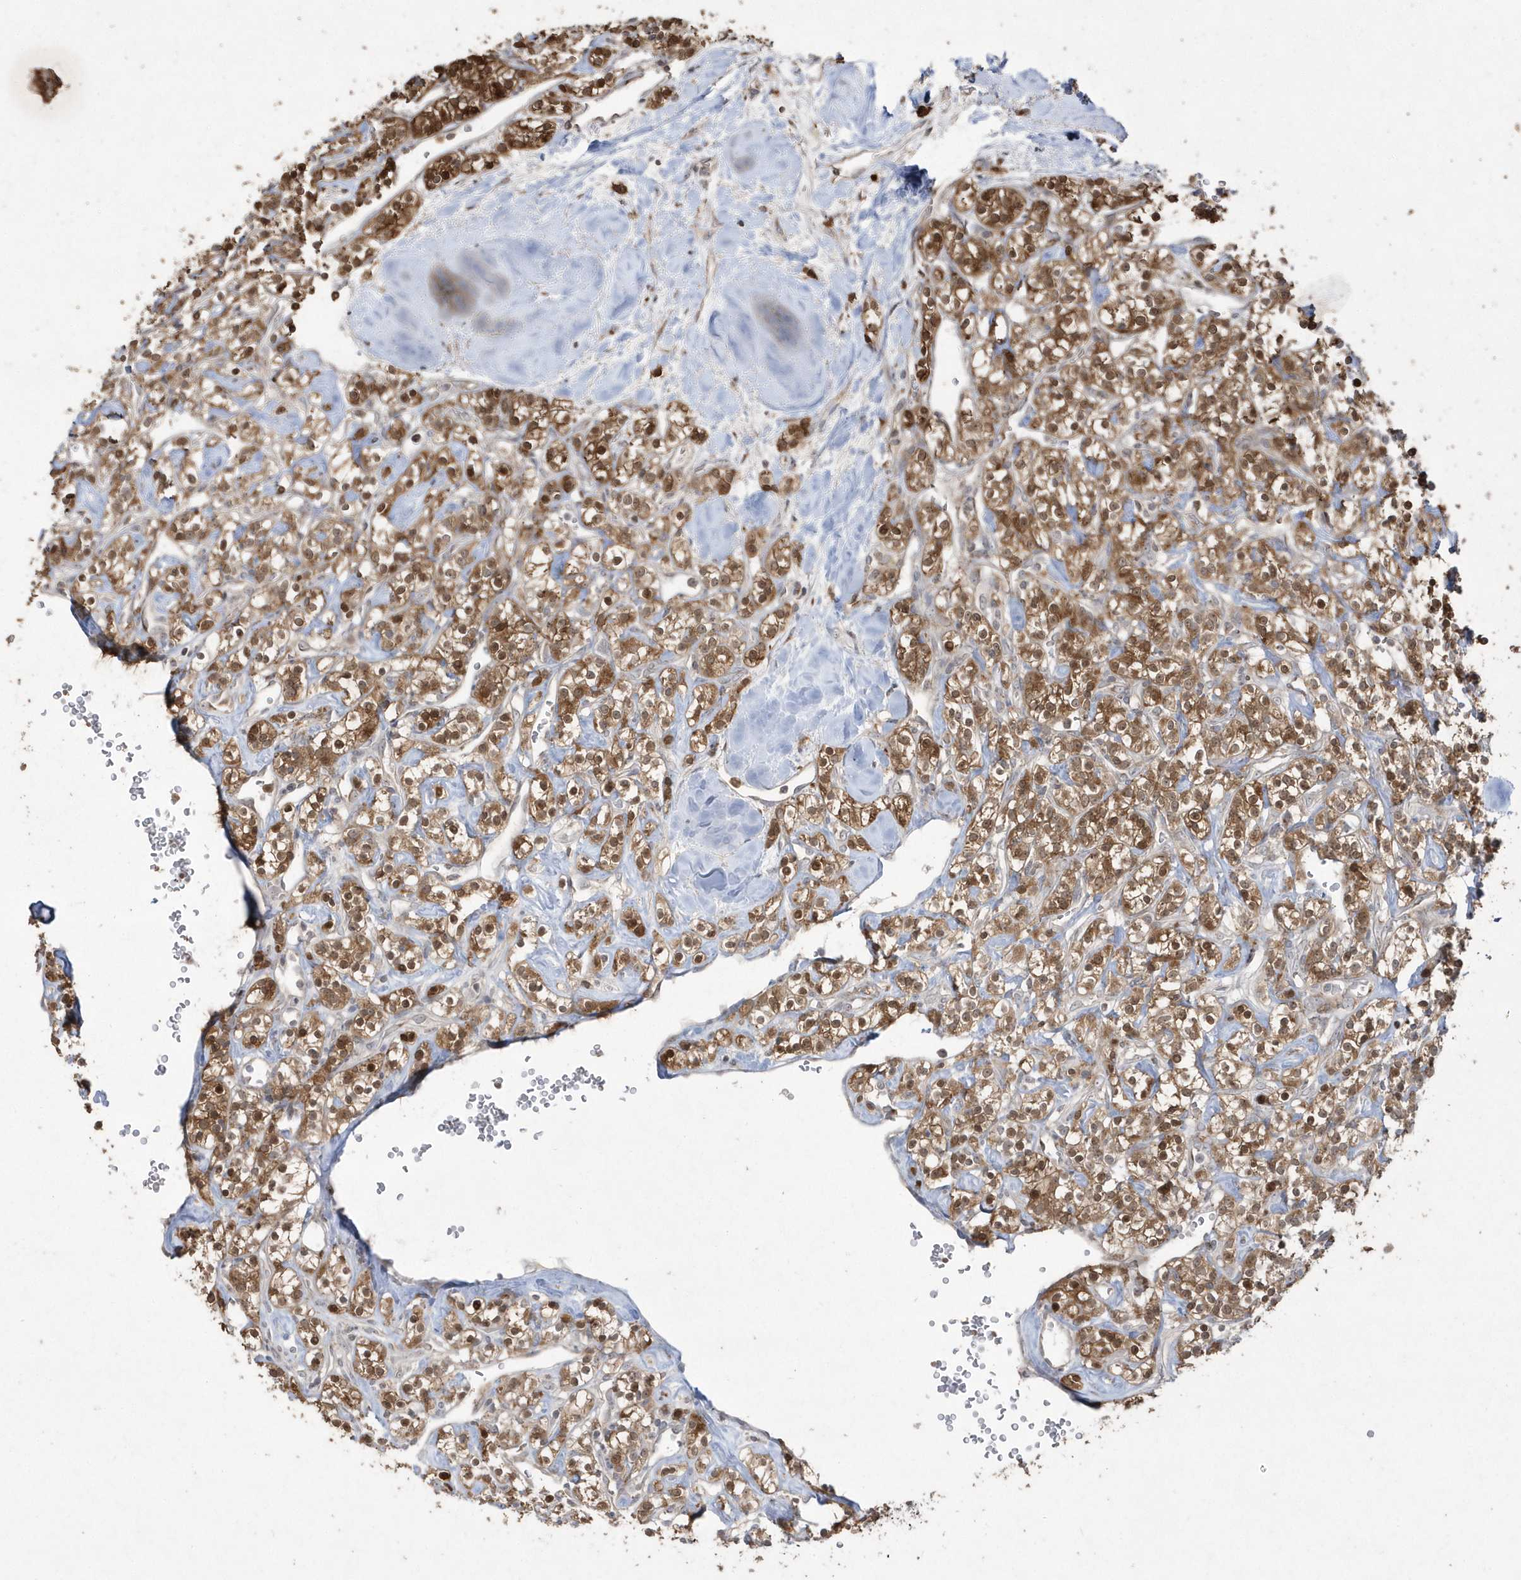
{"staining": {"intensity": "moderate", "quantity": ">75%", "location": "cytoplasmic/membranous,nuclear"}, "tissue": "renal cancer", "cell_type": "Tumor cells", "image_type": "cancer", "snomed": [{"axis": "morphology", "description": "Adenocarcinoma, NOS"}, {"axis": "topography", "description": "Kidney"}], "caption": "Immunohistochemical staining of renal cancer (adenocarcinoma) displays moderate cytoplasmic/membranous and nuclear protein expression in about >75% of tumor cells.", "gene": "GEMIN6", "patient": {"sex": "male", "age": 77}}